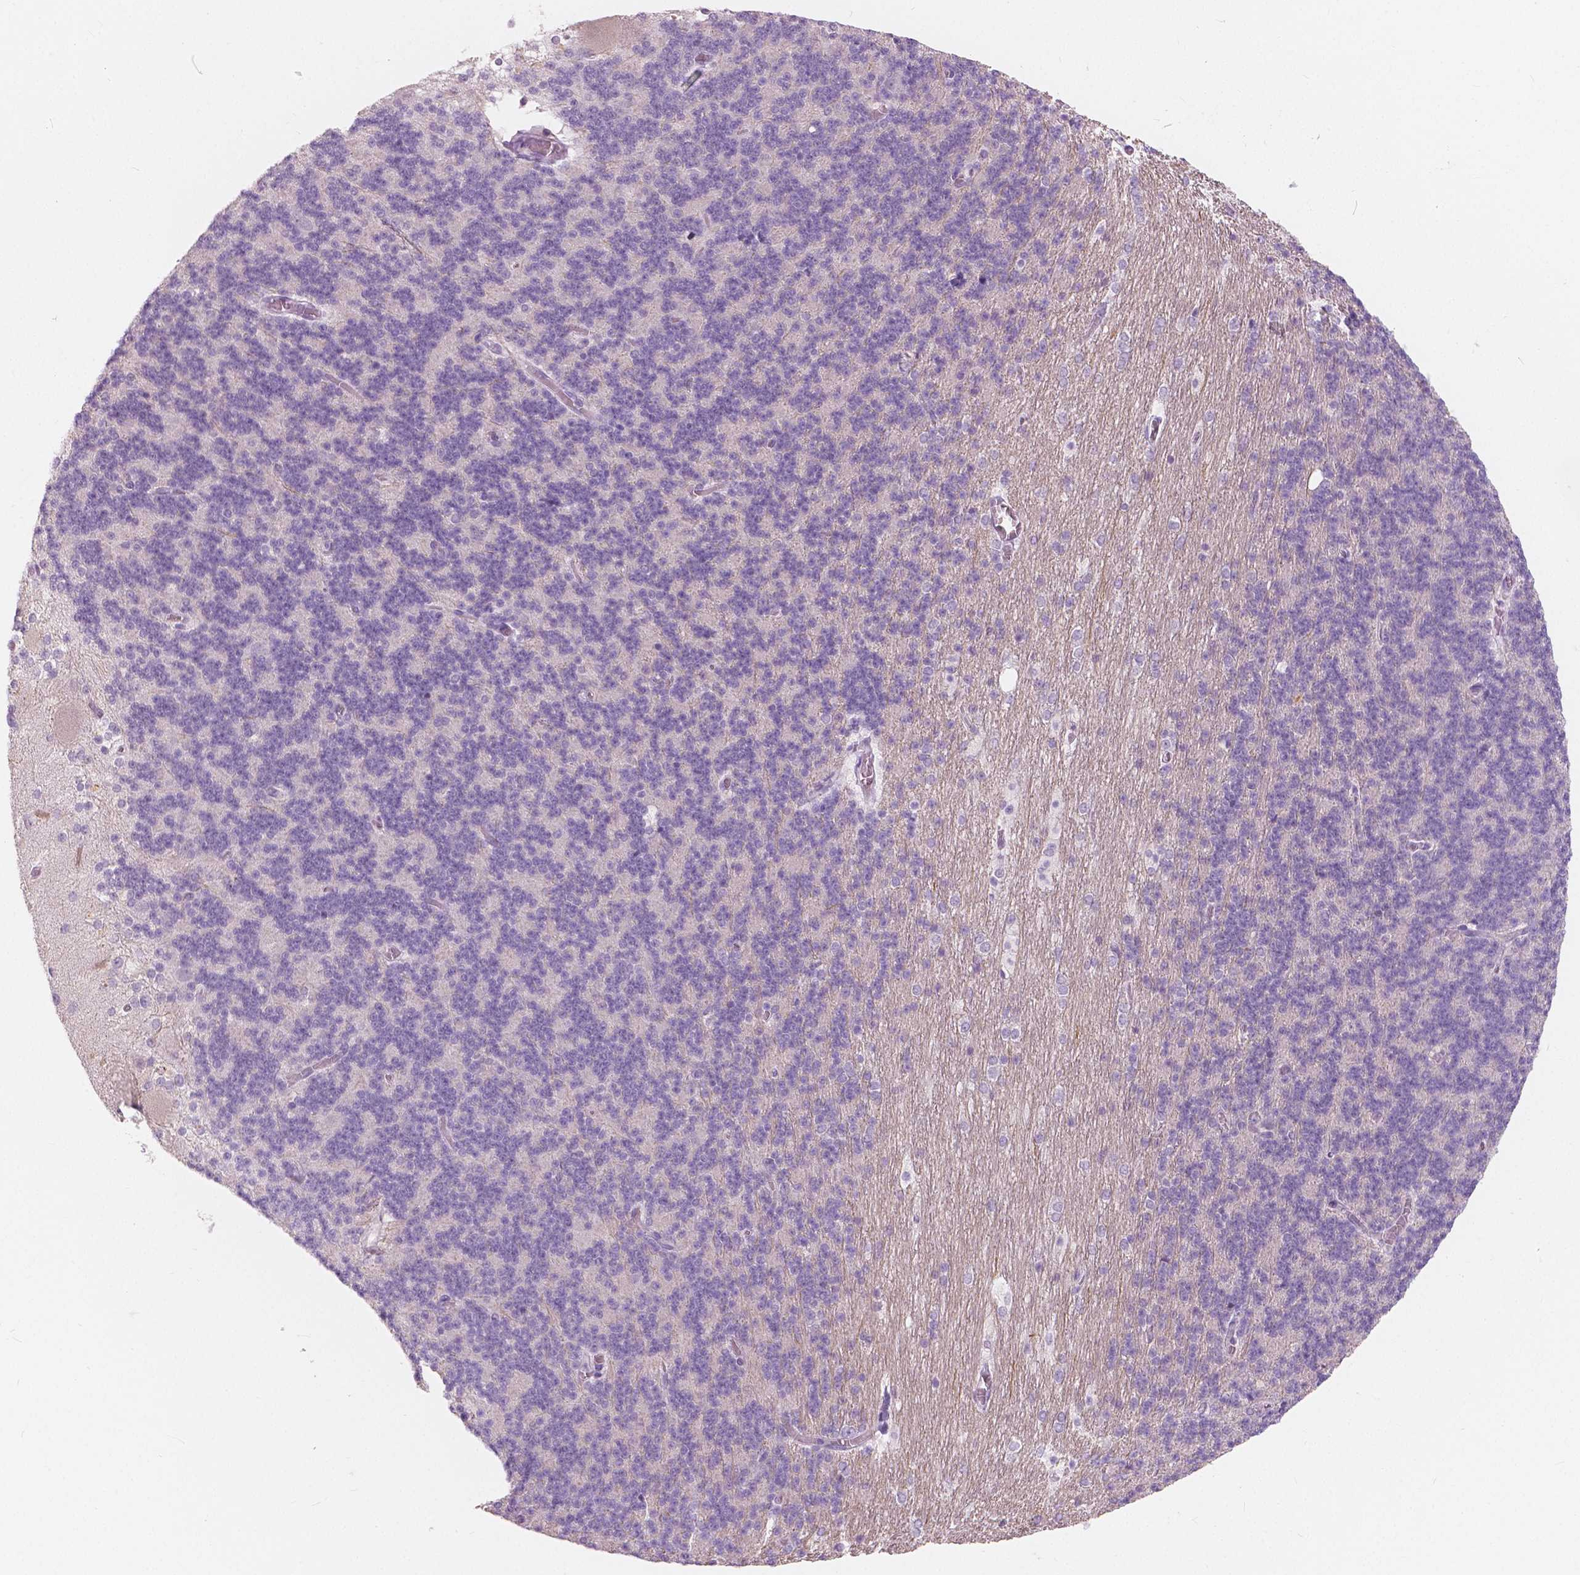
{"staining": {"intensity": "negative", "quantity": "none", "location": "none"}, "tissue": "cerebellum", "cell_type": "Cells in granular layer", "image_type": "normal", "snomed": [{"axis": "morphology", "description": "Normal tissue, NOS"}, {"axis": "topography", "description": "Cerebellum"}], "caption": "There is no significant staining in cells in granular layer of cerebellum. The staining was performed using DAB (3,3'-diaminobenzidine) to visualize the protein expression in brown, while the nuclei were stained in blue with hematoxylin (Magnification: 20x).", "gene": "A4GNT", "patient": {"sex": "female", "age": 19}}